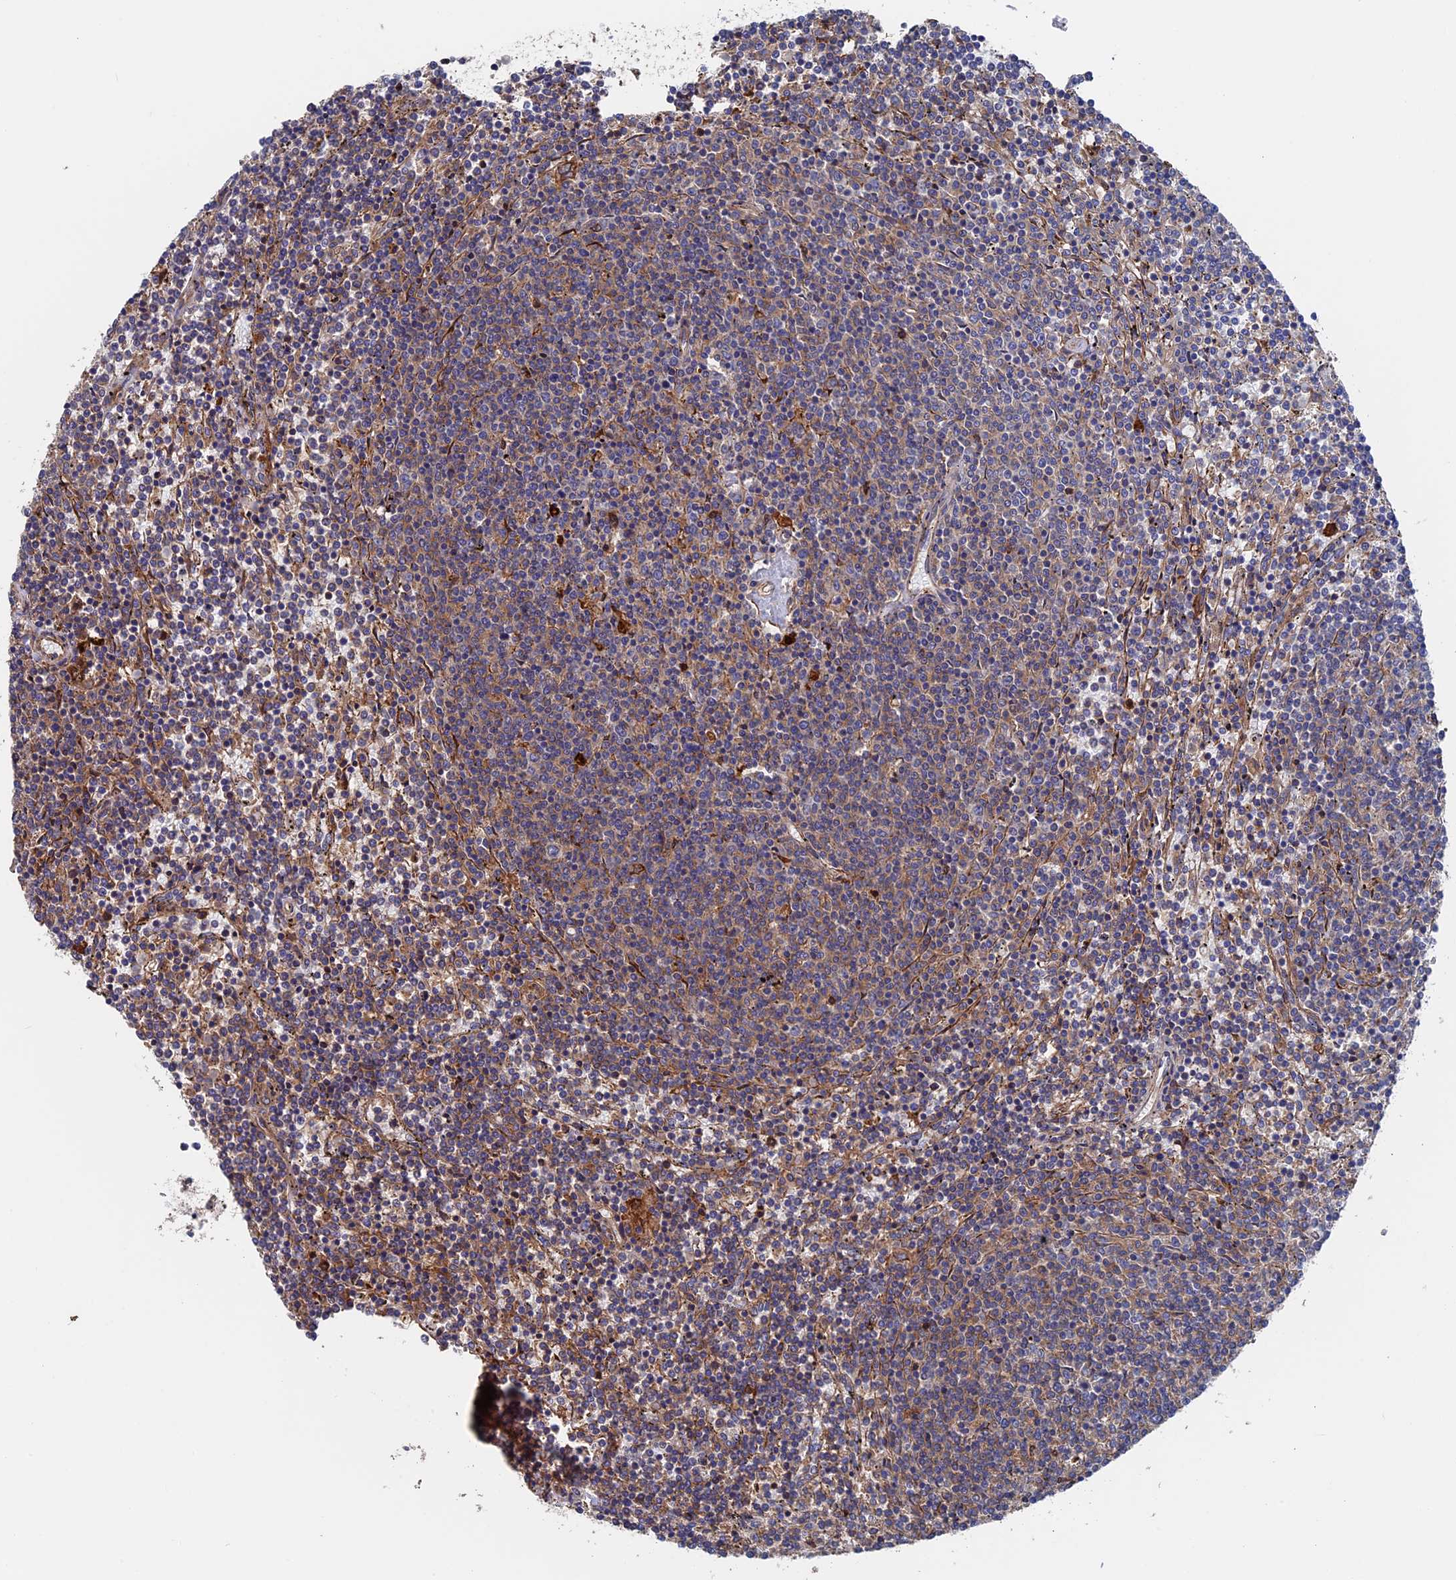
{"staining": {"intensity": "weak", "quantity": "25%-75%", "location": "cytoplasmic/membranous"}, "tissue": "lymphoma", "cell_type": "Tumor cells", "image_type": "cancer", "snomed": [{"axis": "morphology", "description": "Malignant lymphoma, non-Hodgkin's type, Low grade"}, {"axis": "topography", "description": "Spleen"}], "caption": "DAB (3,3'-diaminobenzidine) immunohistochemical staining of malignant lymphoma, non-Hodgkin's type (low-grade) reveals weak cytoplasmic/membranous protein positivity in approximately 25%-75% of tumor cells. (DAB IHC with brightfield microscopy, high magnification).", "gene": "DNAJC3", "patient": {"sex": "female", "age": 50}}